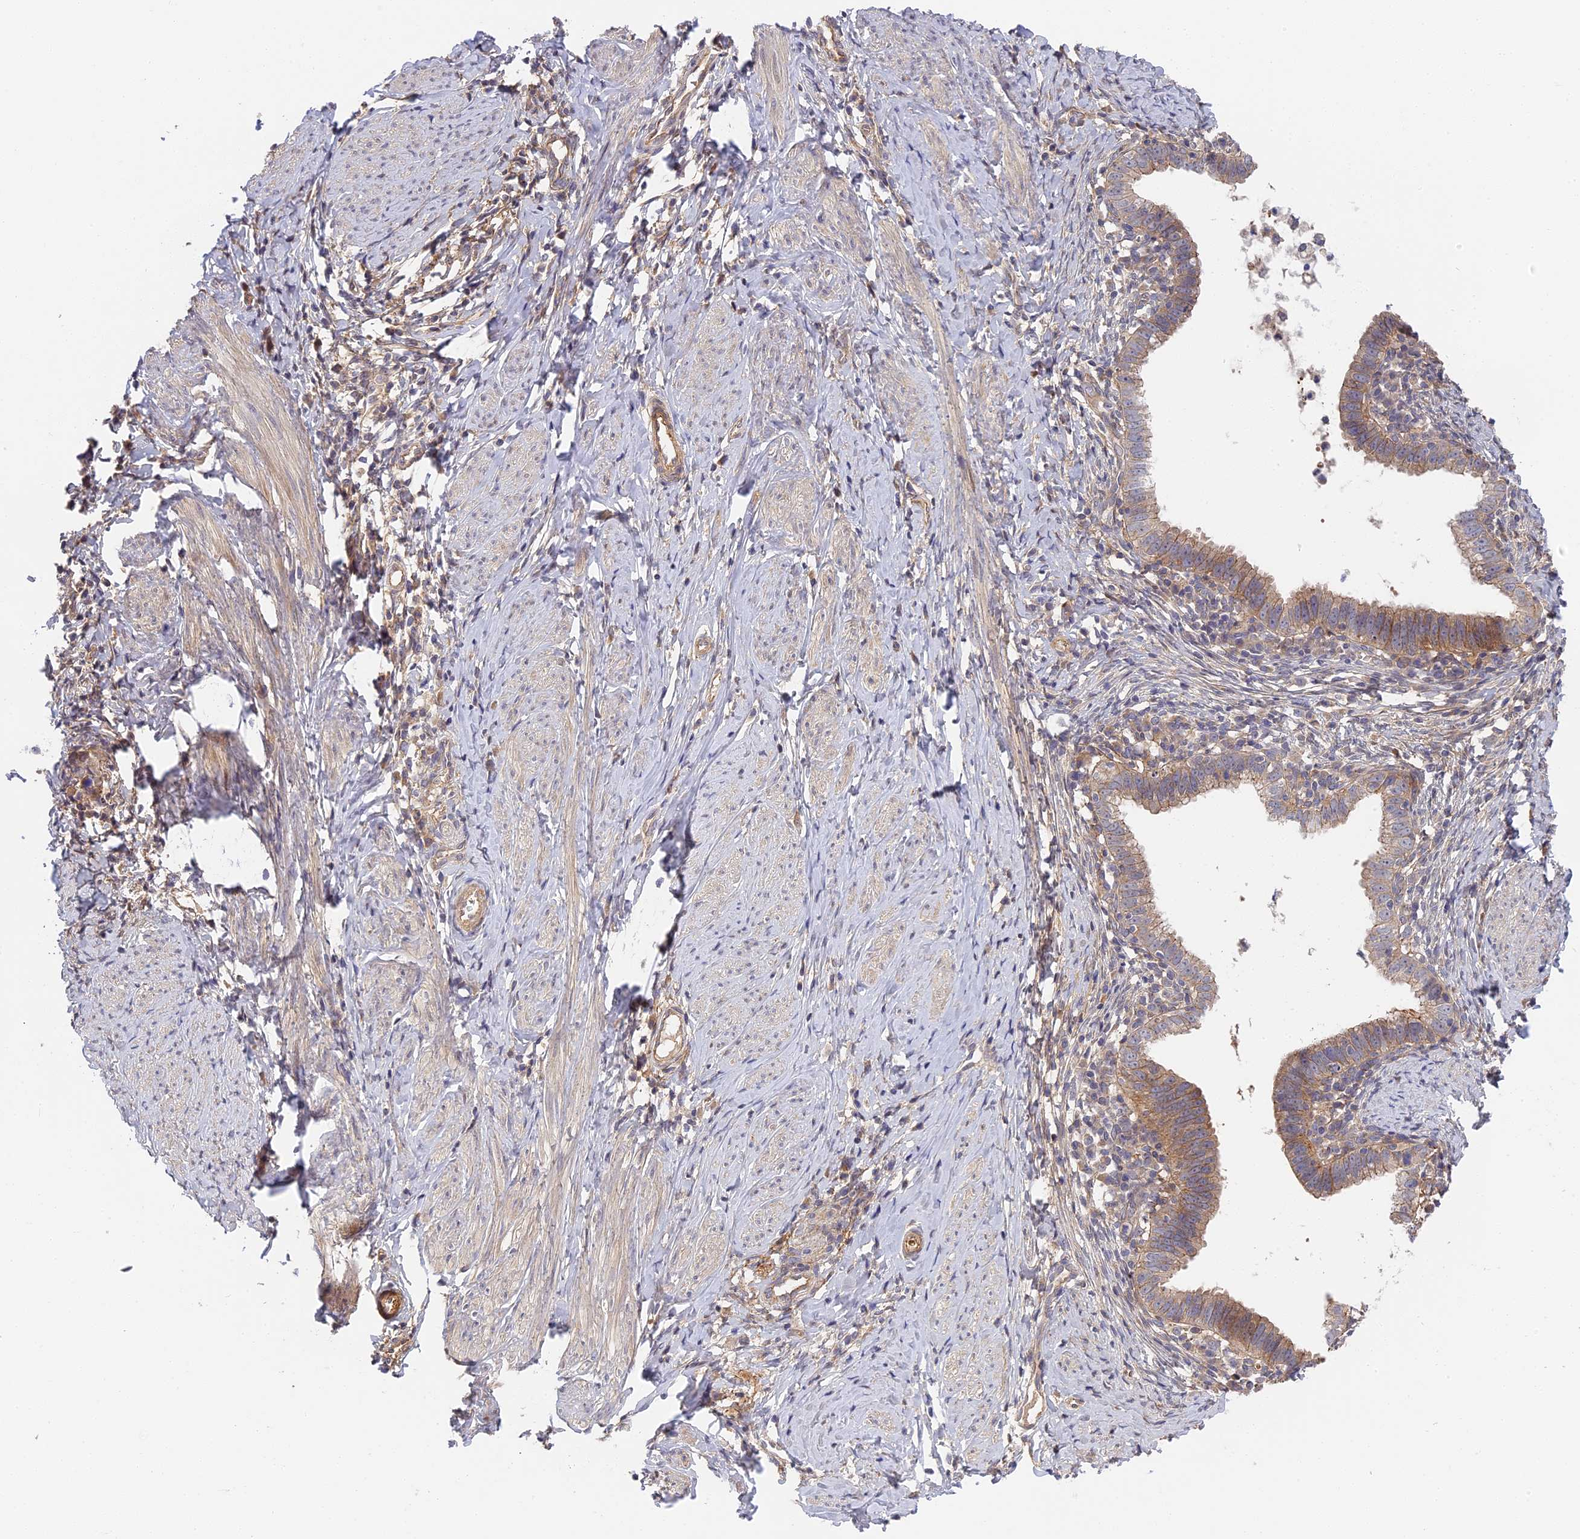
{"staining": {"intensity": "moderate", "quantity": ">75%", "location": "cytoplasmic/membranous"}, "tissue": "cervical cancer", "cell_type": "Tumor cells", "image_type": "cancer", "snomed": [{"axis": "morphology", "description": "Adenocarcinoma, NOS"}, {"axis": "topography", "description": "Cervix"}], "caption": "High-magnification brightfield microscopy of cervical adenocarcinoma stained with DAB (3,3'-diaminobenzidine) (brown) and counterstained with hematoxylin (blue). tumor cells exhibit moderate cytoplasmic/membranous expression is present in about>75% of cells.", "gene": "MISP3", "patient": {"sex": "female", "age": 36}}